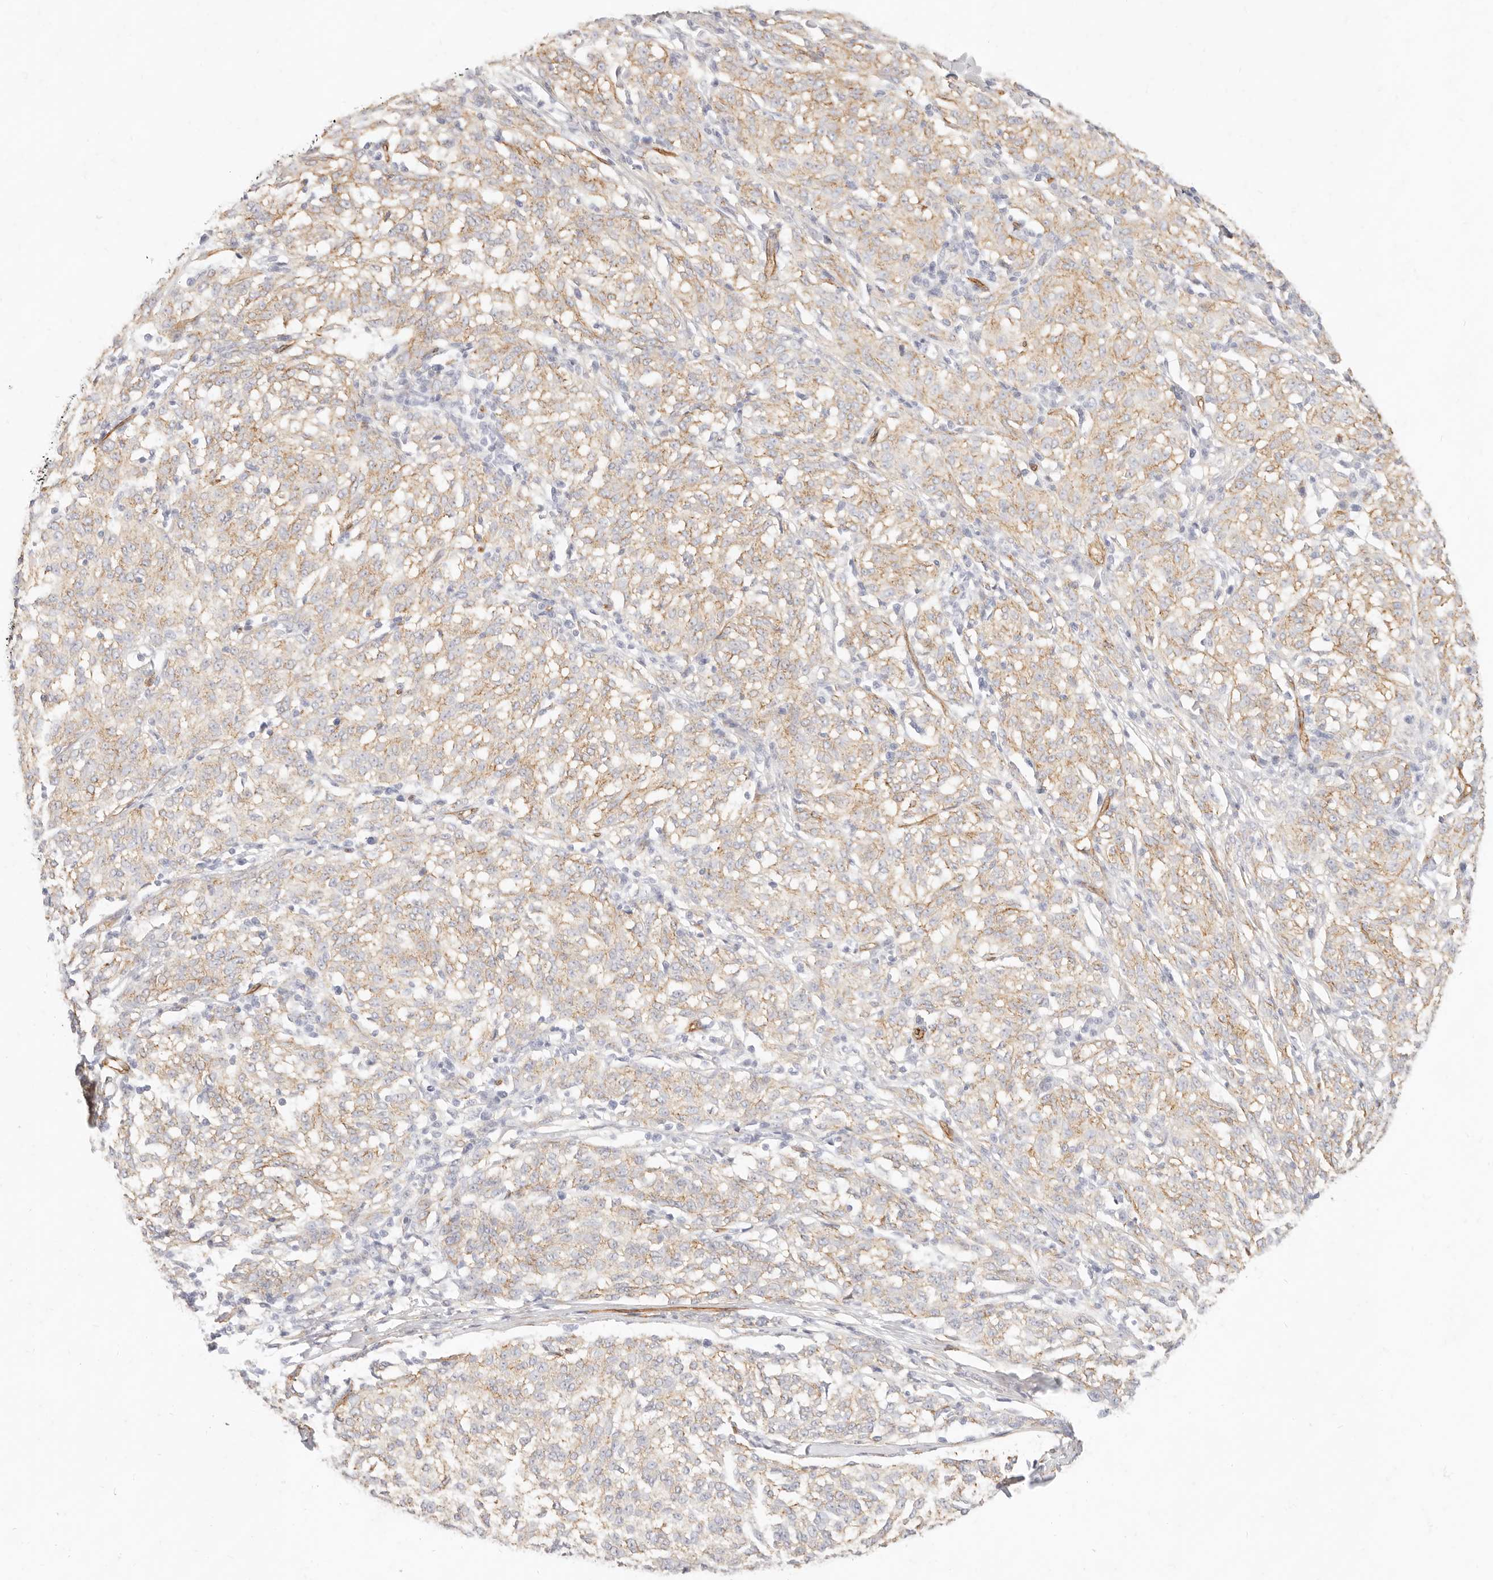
{"staining": {"intensity": "weak", "quantity": "25%-75%", "location": "cytoplasmic/membranous"}, "tissue": "melanoma", "cell_type": "Tumor cells", "image_type": "cancer", "snomed": [{"axis": "morphology", "description": "Malignant melanoma, NOS"}, {"axis": "topography", "description": "Skin"}], "caption": "Melanoma stained with DAB immunohistochemistry (IHC) exhibits low levels of weak cytoplasmic/membranous positivity in approximately 25%-75% of tumor cells.", "gene": "NUS1", "patient": {"sex": "female", "age": 72}}